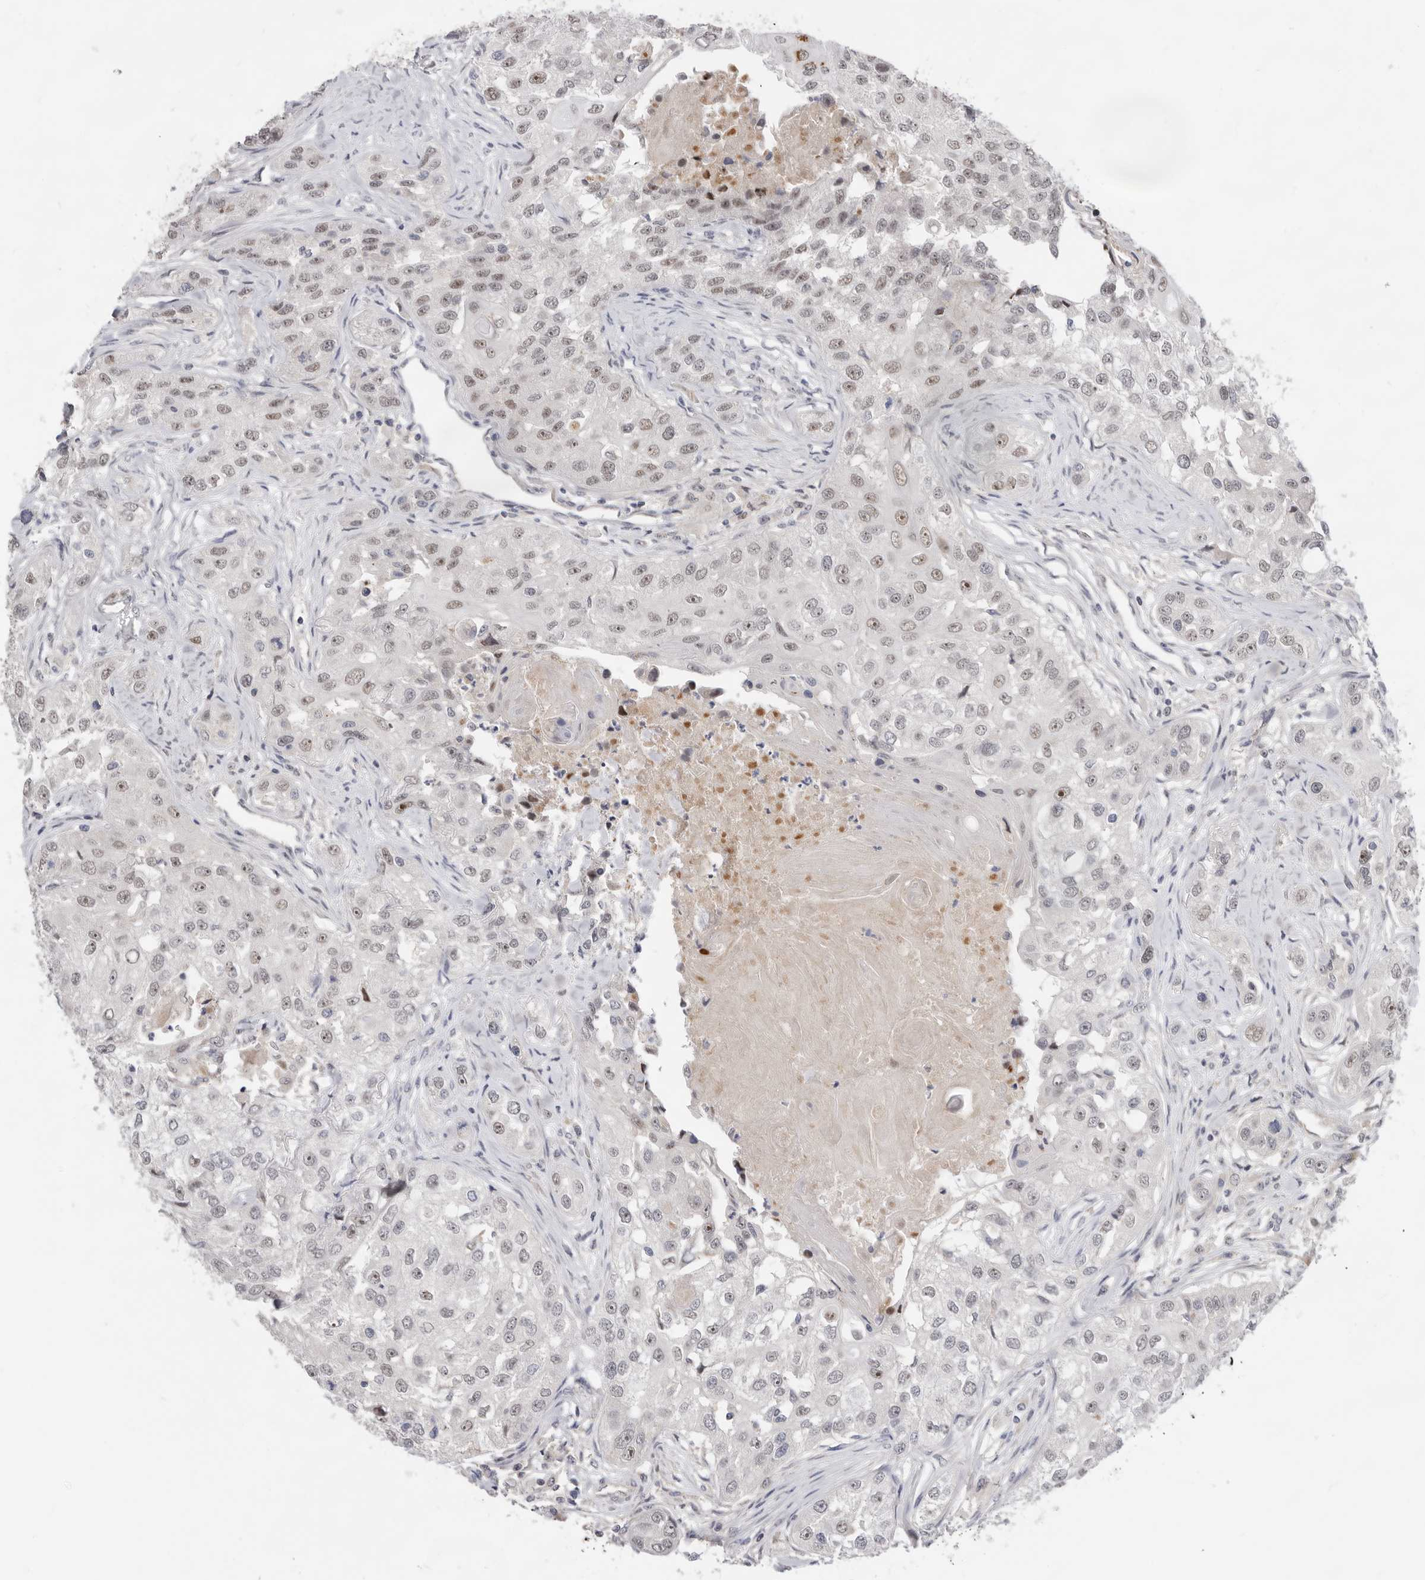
{"staining": {"intensity": "weak", "quantity": ">75%", "location": "nuclear"}, "tissue": "head and neck cancer", "cell_type": "Tumor cells", "image_type": "cancer", "snomed": [{"axis": "morphology", "description": "Normal tissue, NOS"}, {"axis": "morphology", "description": "Squamous cell carcinoma, NOS"}, {"axis": "topography", "description": "Skeletal muscle"}, {"axis": "topography", "description": "Head-Neck"}], "caption": "Immunohistochemistry staining of squamous cell carcinoma (head and neck), which exhibits low levels of weak nuclear positivity in about >75% of tumor cells indicating weak nuclear protein positivity. The staining was performed using DAB (brown) for protein detection and nuclei were counterstained in hematoxylin (blue).", "gene": "BRCA2", "patient": {"sex": "male", "age": 51}}